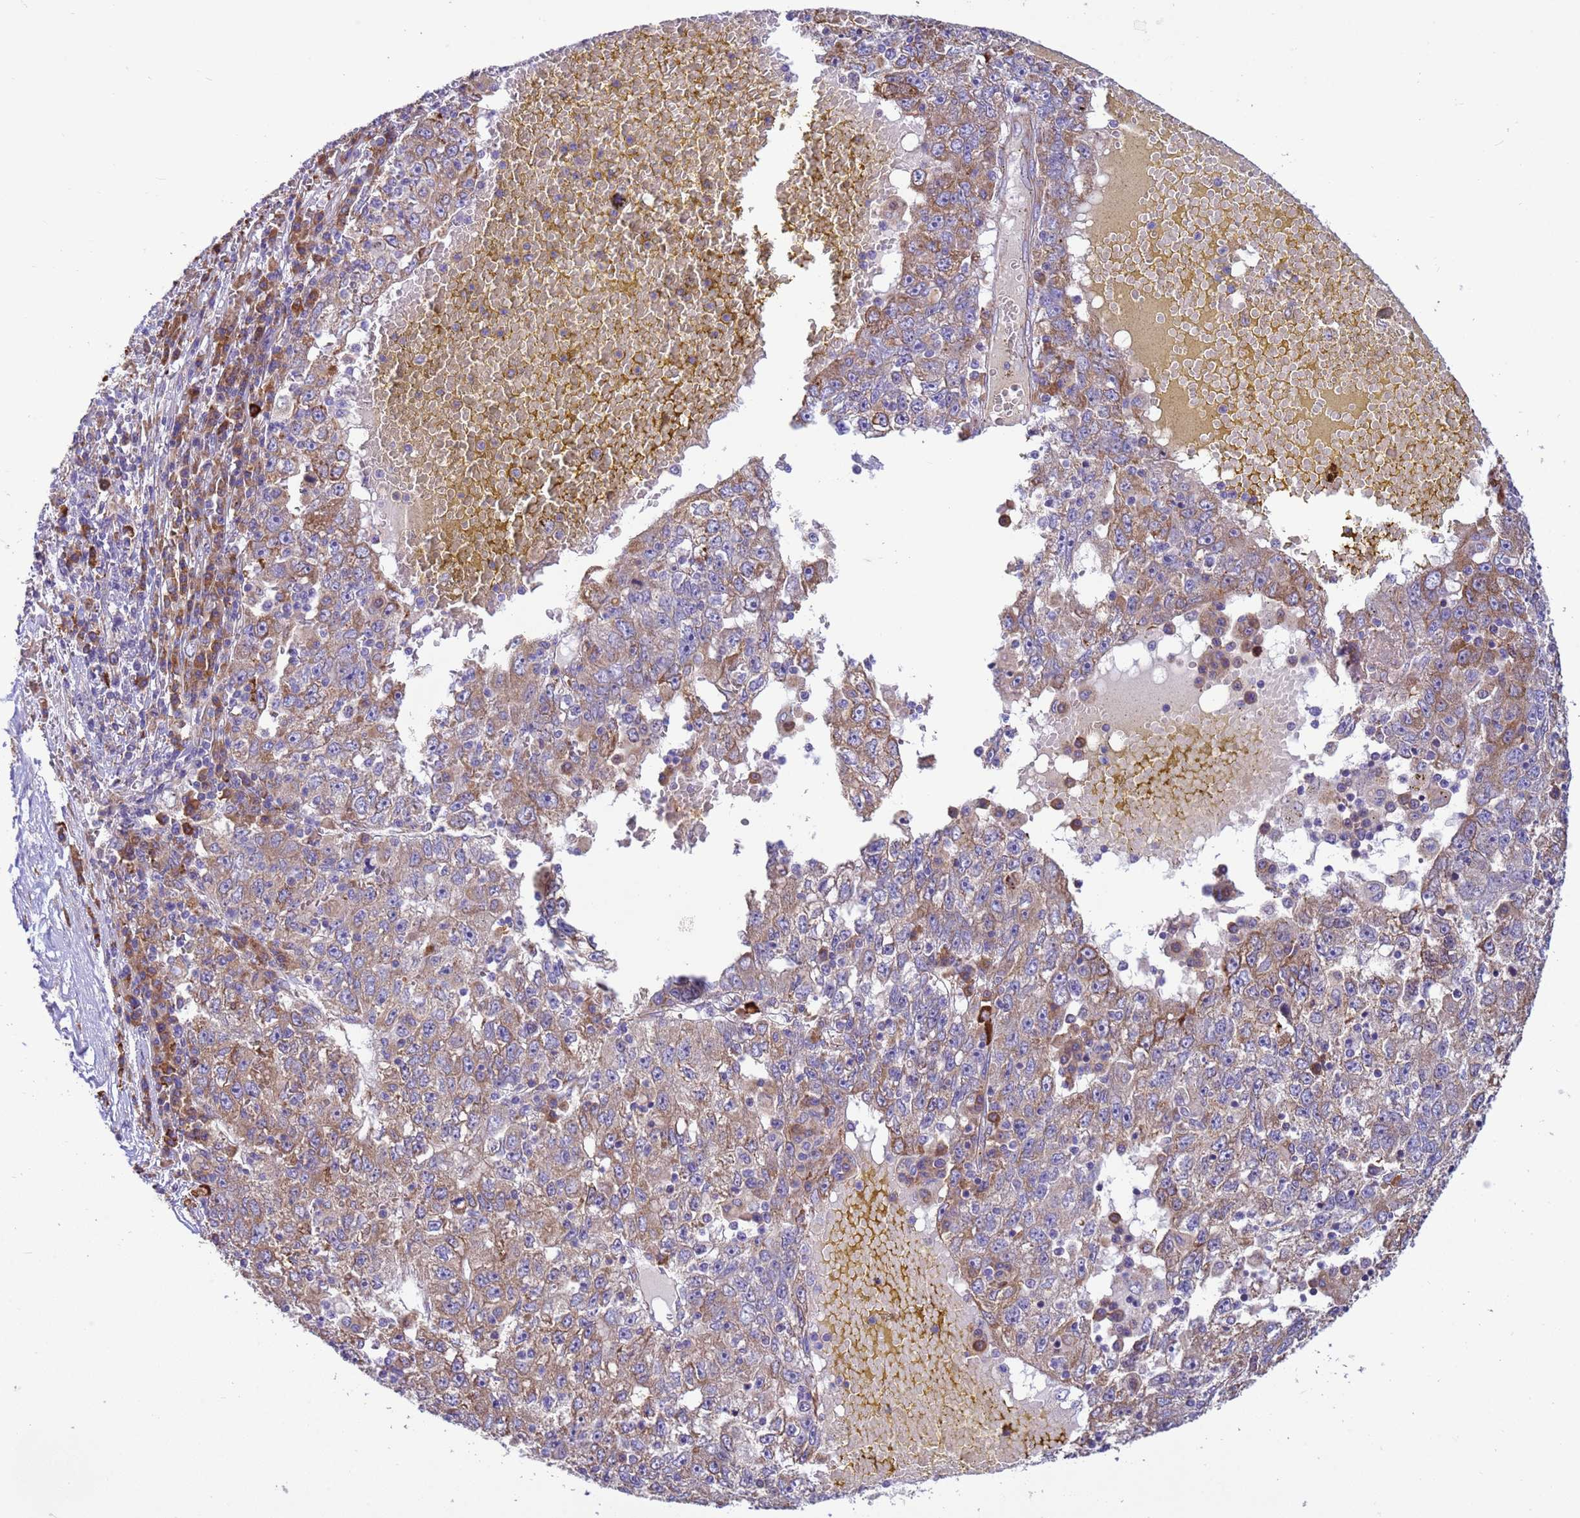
{"staining": {"intensity": "moderate", "quantity": "25%-75%", "location": "cytoplasmic/membranous"}, "tissue": "liver cancer", "cell_type": "Tumor cells", "image_type": "cancer", "snomed": [{"axis": "morphology", "description": "Carcinoma, Hepatocellular, NOS"}, {"axis": "topography", "description": "Liver"}], "caption": "High-power microscopy captured an immunohistochemistry image of liver cancer (hepatocellular carcinoma), revealing moderate cytoplasmic/membranous staining in approximately 25%-75% of tumor cells. The staining was performed using DAB (3,3'-diaminobenzidine), with brown indicating positive protein expression. Nuclei are stained blue with hematoxylin.", "gene": "THAP5", "patient": {"sex": "male", "age": 49}}